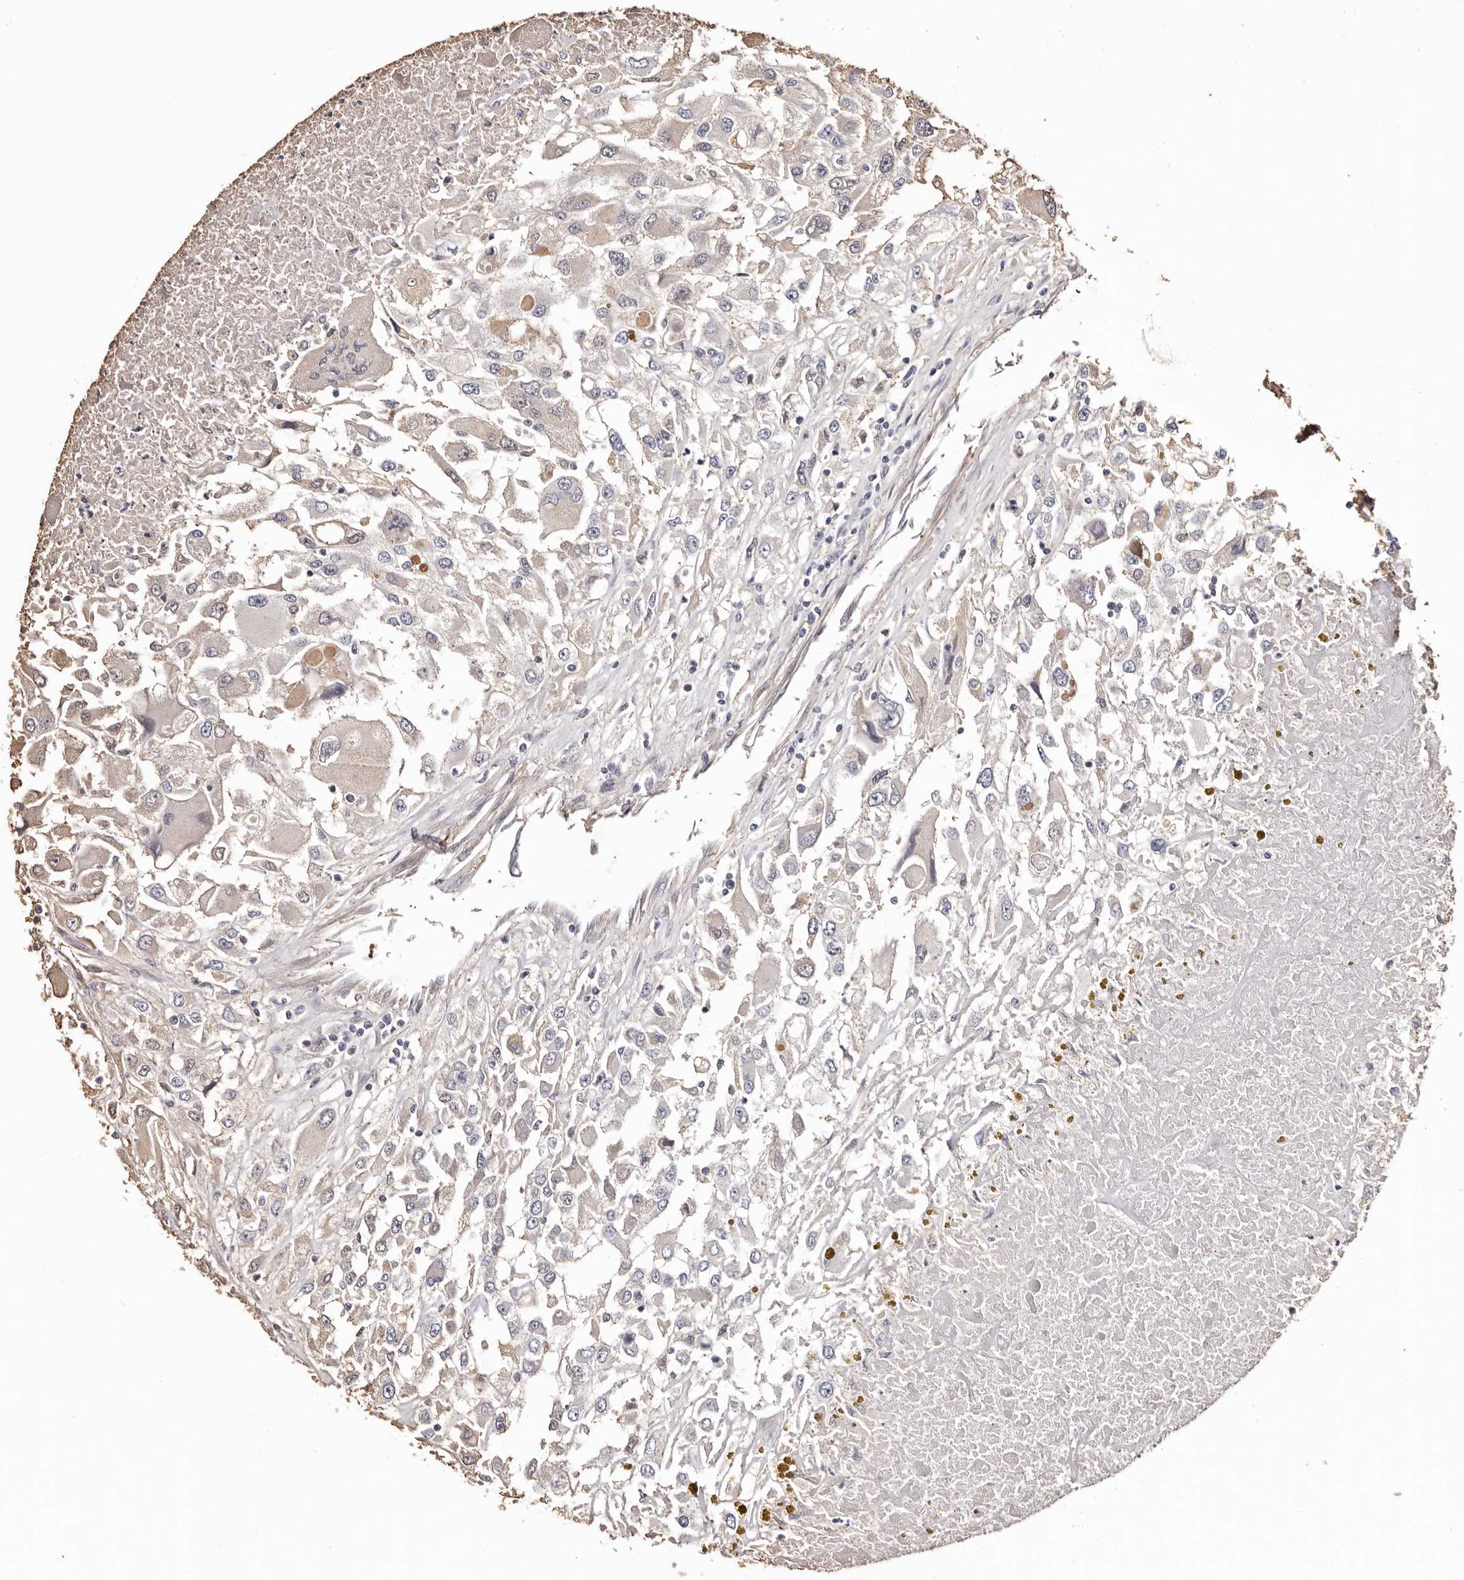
{"staining": {"intensity": "negative", "quantity": "none", "location": "none"}, "tissue": "renal cancer", "cell_type": "Tumor cells", "image_type": "cancer", "snomed": [{"axis": "morphology", "description": "Adenocarcinoma, NOS"}, {"axis": "topography", "description": "Kidney"}], "caption": "Immunohistochemistry (IHC) of renal cancer shows no positivity in tumor cells.", "gene": "ZNF557", "patient": {"sex": "female", "age": 52}}